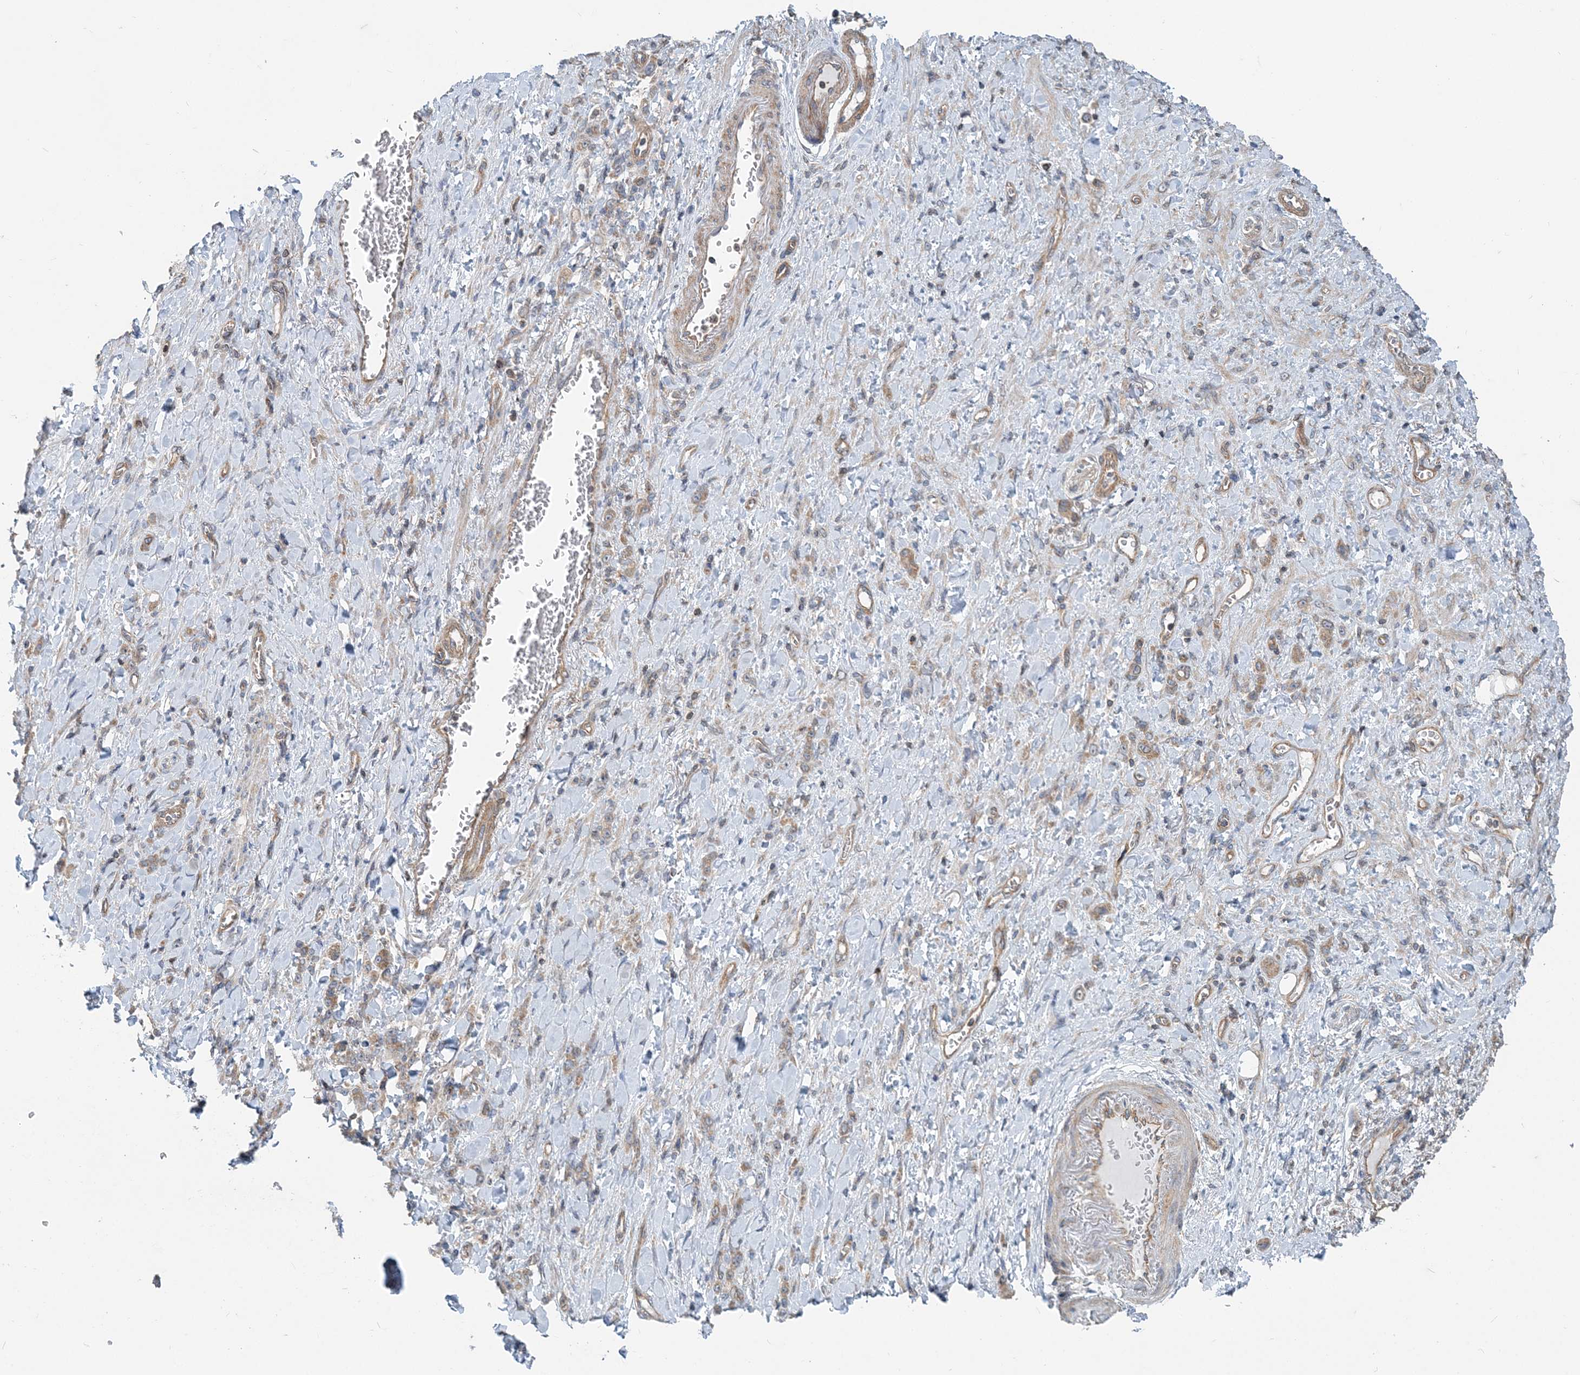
{"staining": {"intensity": "moderate", "quantity": ">75%", "location": "cytoplasmic/membranous"}, "tissue": "stomach cancer", "cell_type": "Tumor cells", "image_type": "cancer", "snomed": [{"axis": "morphology", "description": "Normal tissue, NOS"}, {"axis": "morphology", "description": "Adenocarcinoma, NOS"}, {"axis": "topography", "description": "Stomach"}], "caption": "Adenocarcinoma (stomach) stained with a protein marker displays moderate staining in tumor cells.", "gene": "MOB4", "patient": {"sex": "male", "age": 82}}